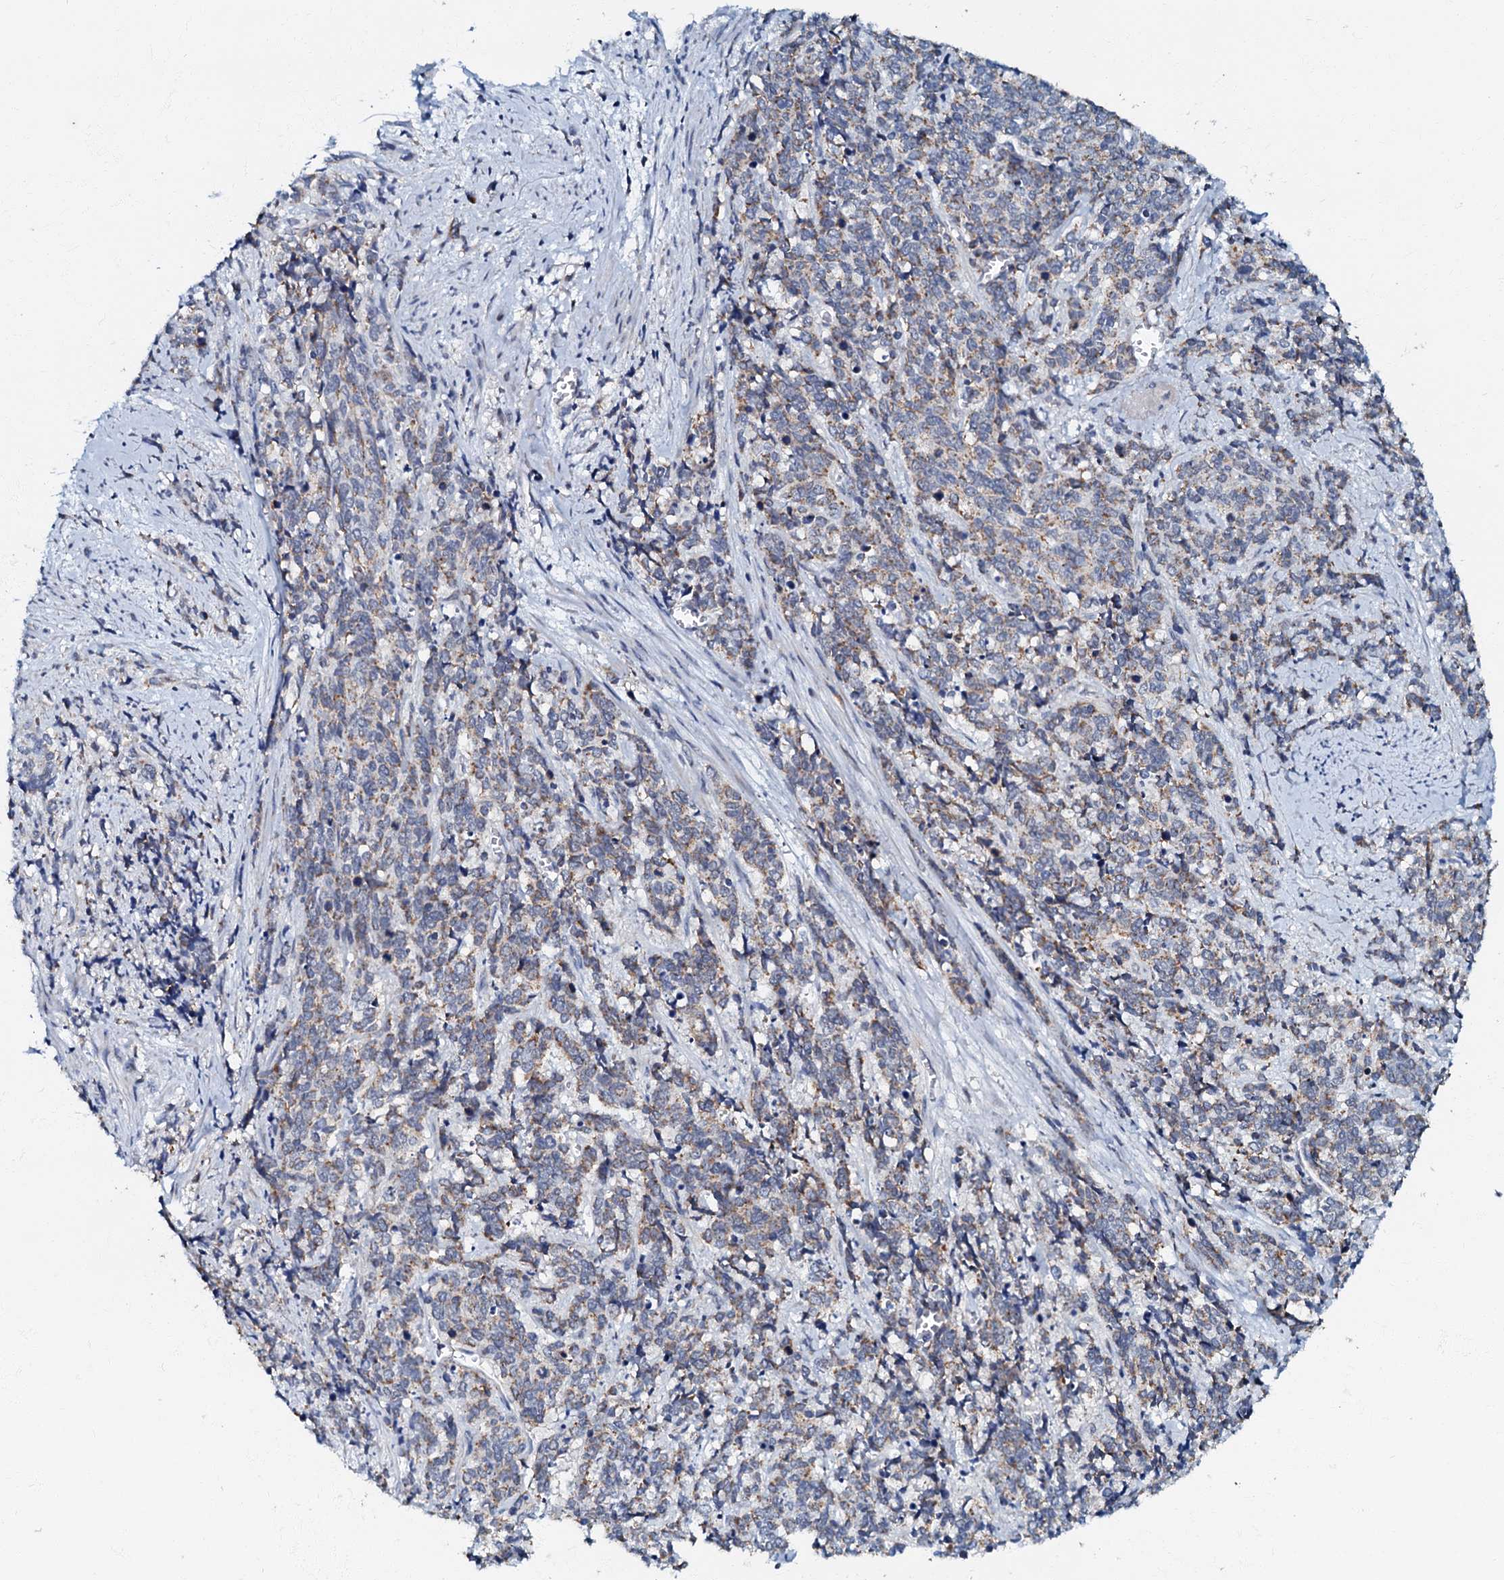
{"staining": {"intensity": "weak", "quantity": "25%-75%", "location": "cytoplasmic/membranous"}, "tissue": "cervical cancer", "cell_type": "Tumor cells", "image_type": "cancer", "snomed": [{"axis": "morphology", "description": "Squamous cell carcinoma, NOS"}, {"axis": "topography", "description": "Cervix"}], "caption": "Tumor cells display low levels of weak cytoplasmic/membranous expression in approximately 25%-75% of cells in squamous cell carcinoma (cervical).", "gene": "MRPL51", "patient": {"sex": "female", "age": 60}}